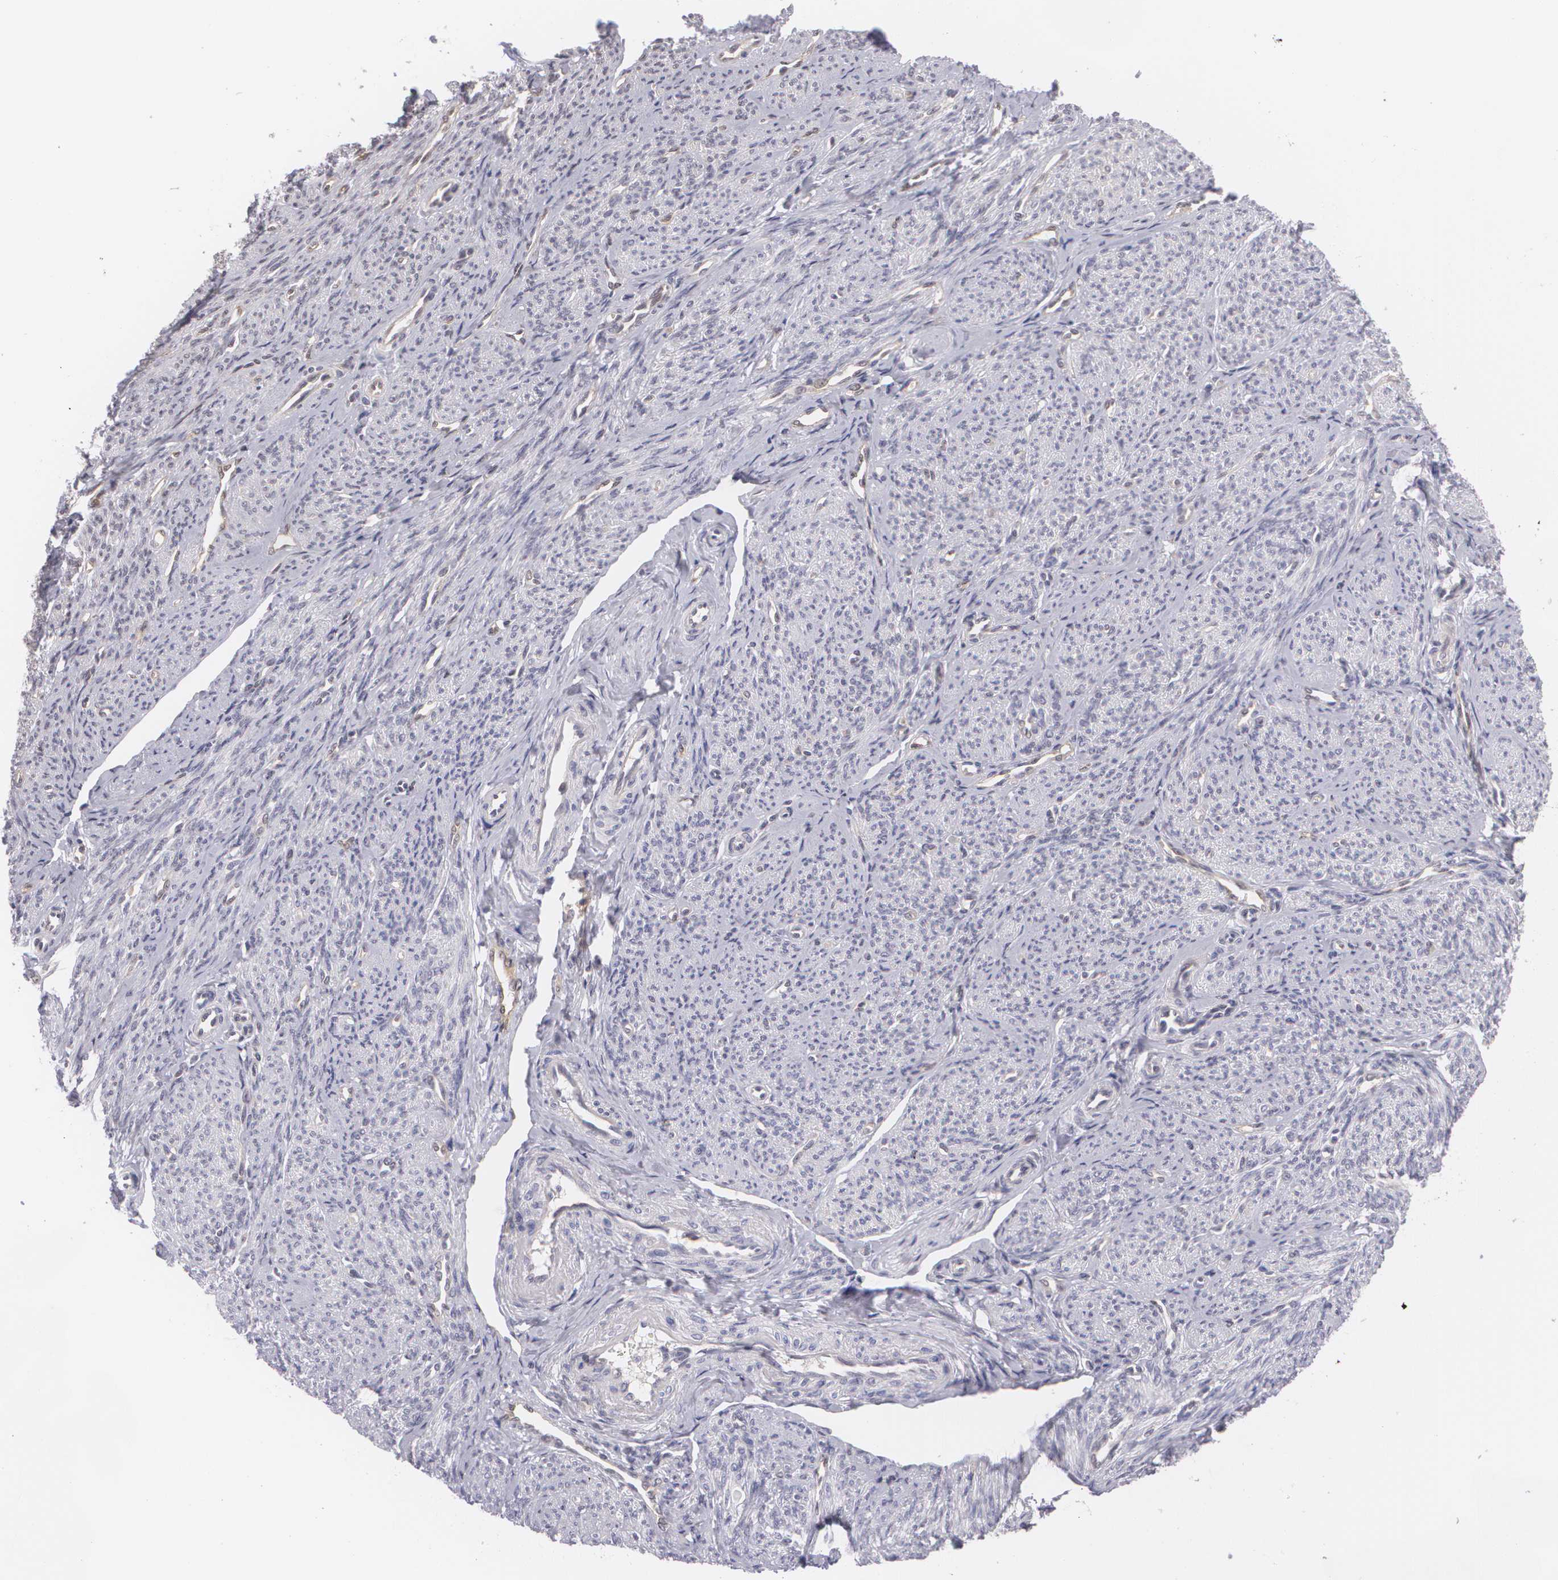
{"staining": {"intensity": "negative", "quantity": "none", "location": "none"}, "tissue": "smooth muscle", "cell_type": "Smooth muscle cells", "image_type": "normal", "snomed": [{"axis": "morphology", "description": "Normal tissue, NOS"}, {"axis": "topography", "description": "Cervix"}, {"axis": "topography", "description": "Endometrium"}], "caption": "DAB (3,3'-diaminobenzidine) immunohistochemical staining of normal smooth muscle reveals no significant positivity in smooth muscle cells. Brightfield microscopy of immunohistochemistry (IHC) stained with DAB (3,3'-diaminobenzidine) (brown) and hematoxylin (blue), captured at high magnification.", "gene": "BCL10", "patient": {"sex": "female", "age": 65}}